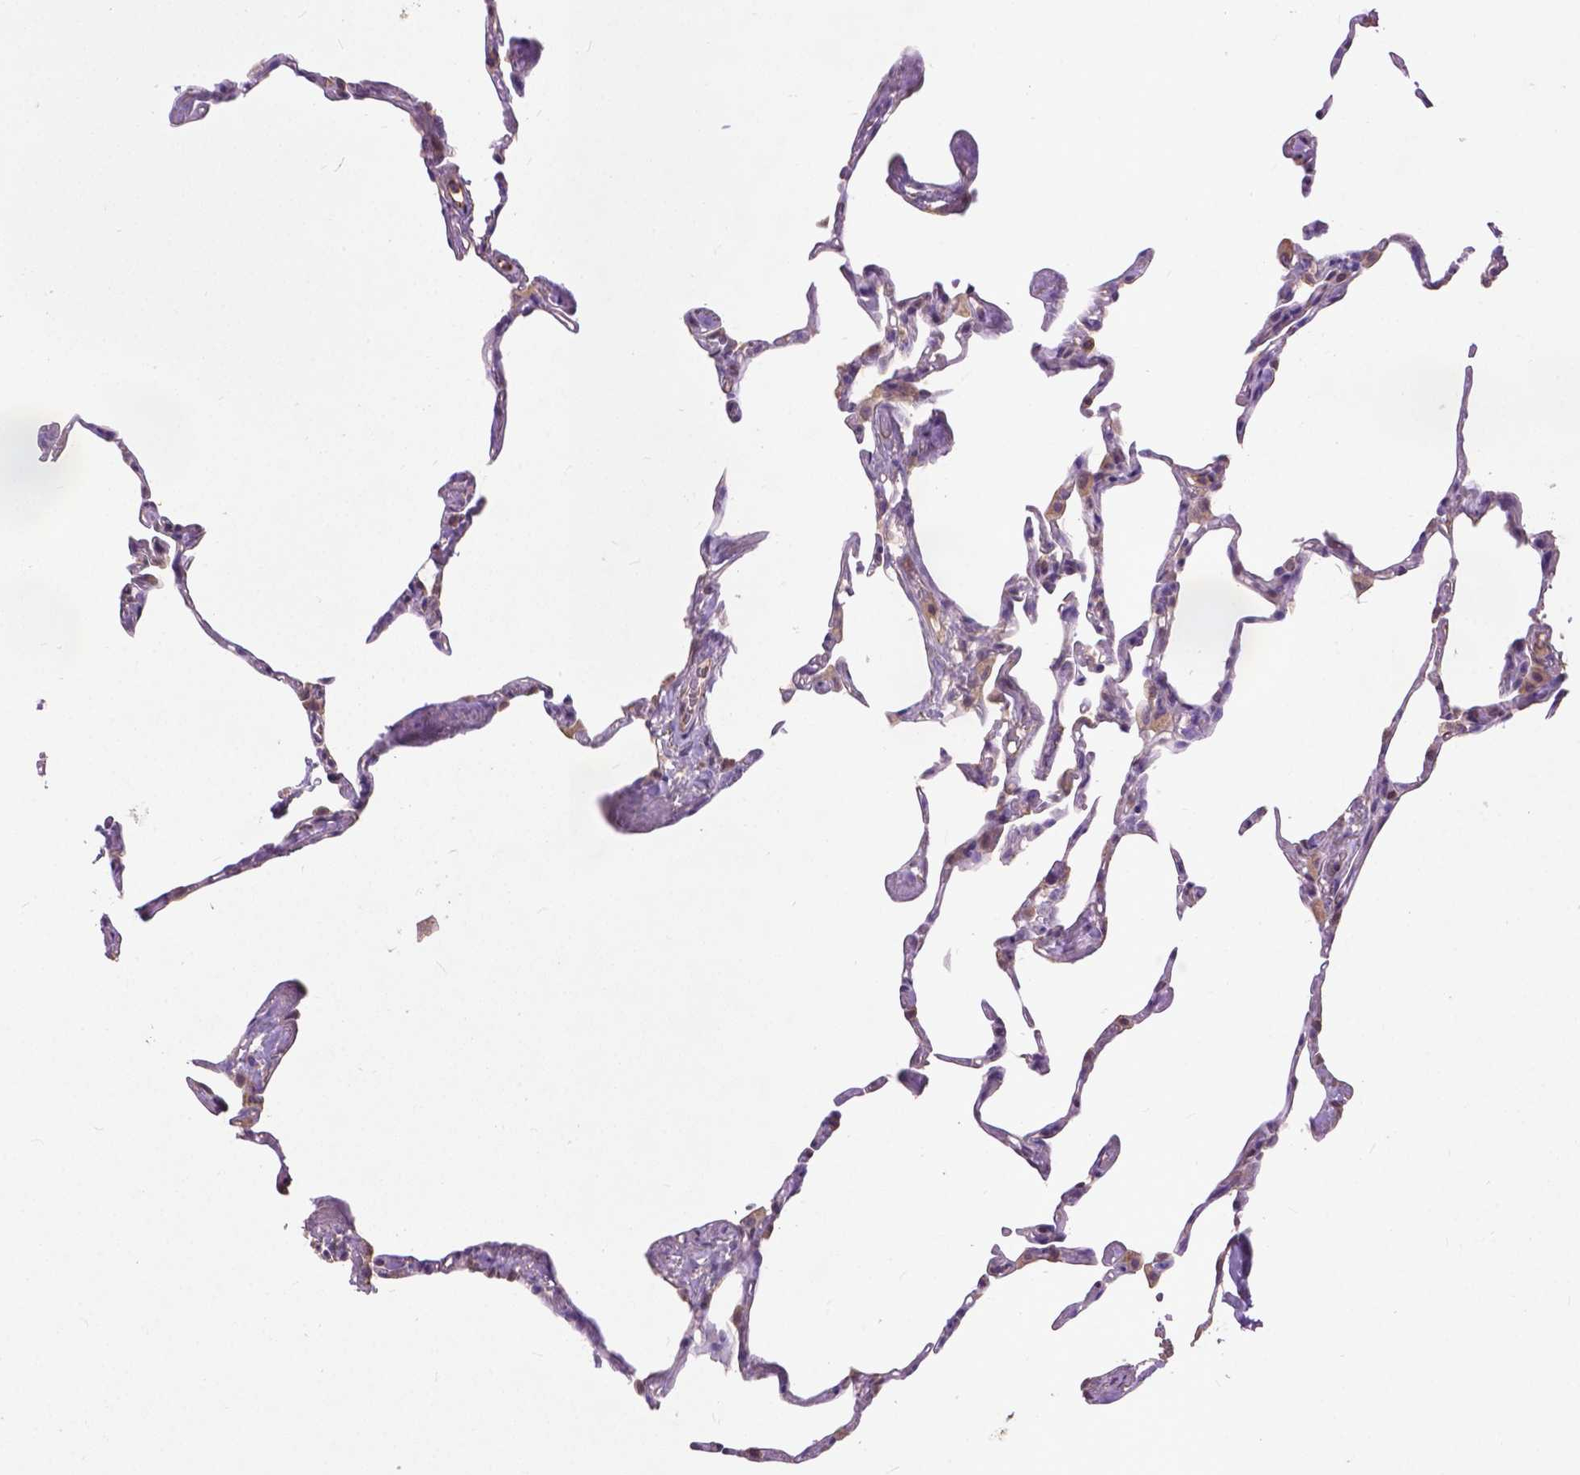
{"staining": {"intensity": "moderate", "quantity": "<25%", "location": "nuclear"}, "tissue": "lung", "cell_type": "Alveolar cells", "image_type": "normal", "snomed": [{"axis": "morphology", "description": "Normal tissue, NOS"}, {"axis": "topography", "description": "Lung"}], "caption": "IHC of unremarkable lung shows low levels of moderate nuclear expression in approximately <25% of alveolar cells. (DAB IHC with brightfield microscopy, high magnification).", "gene": "ZNF337", "patient": {"sex": "male", "age": 65}}